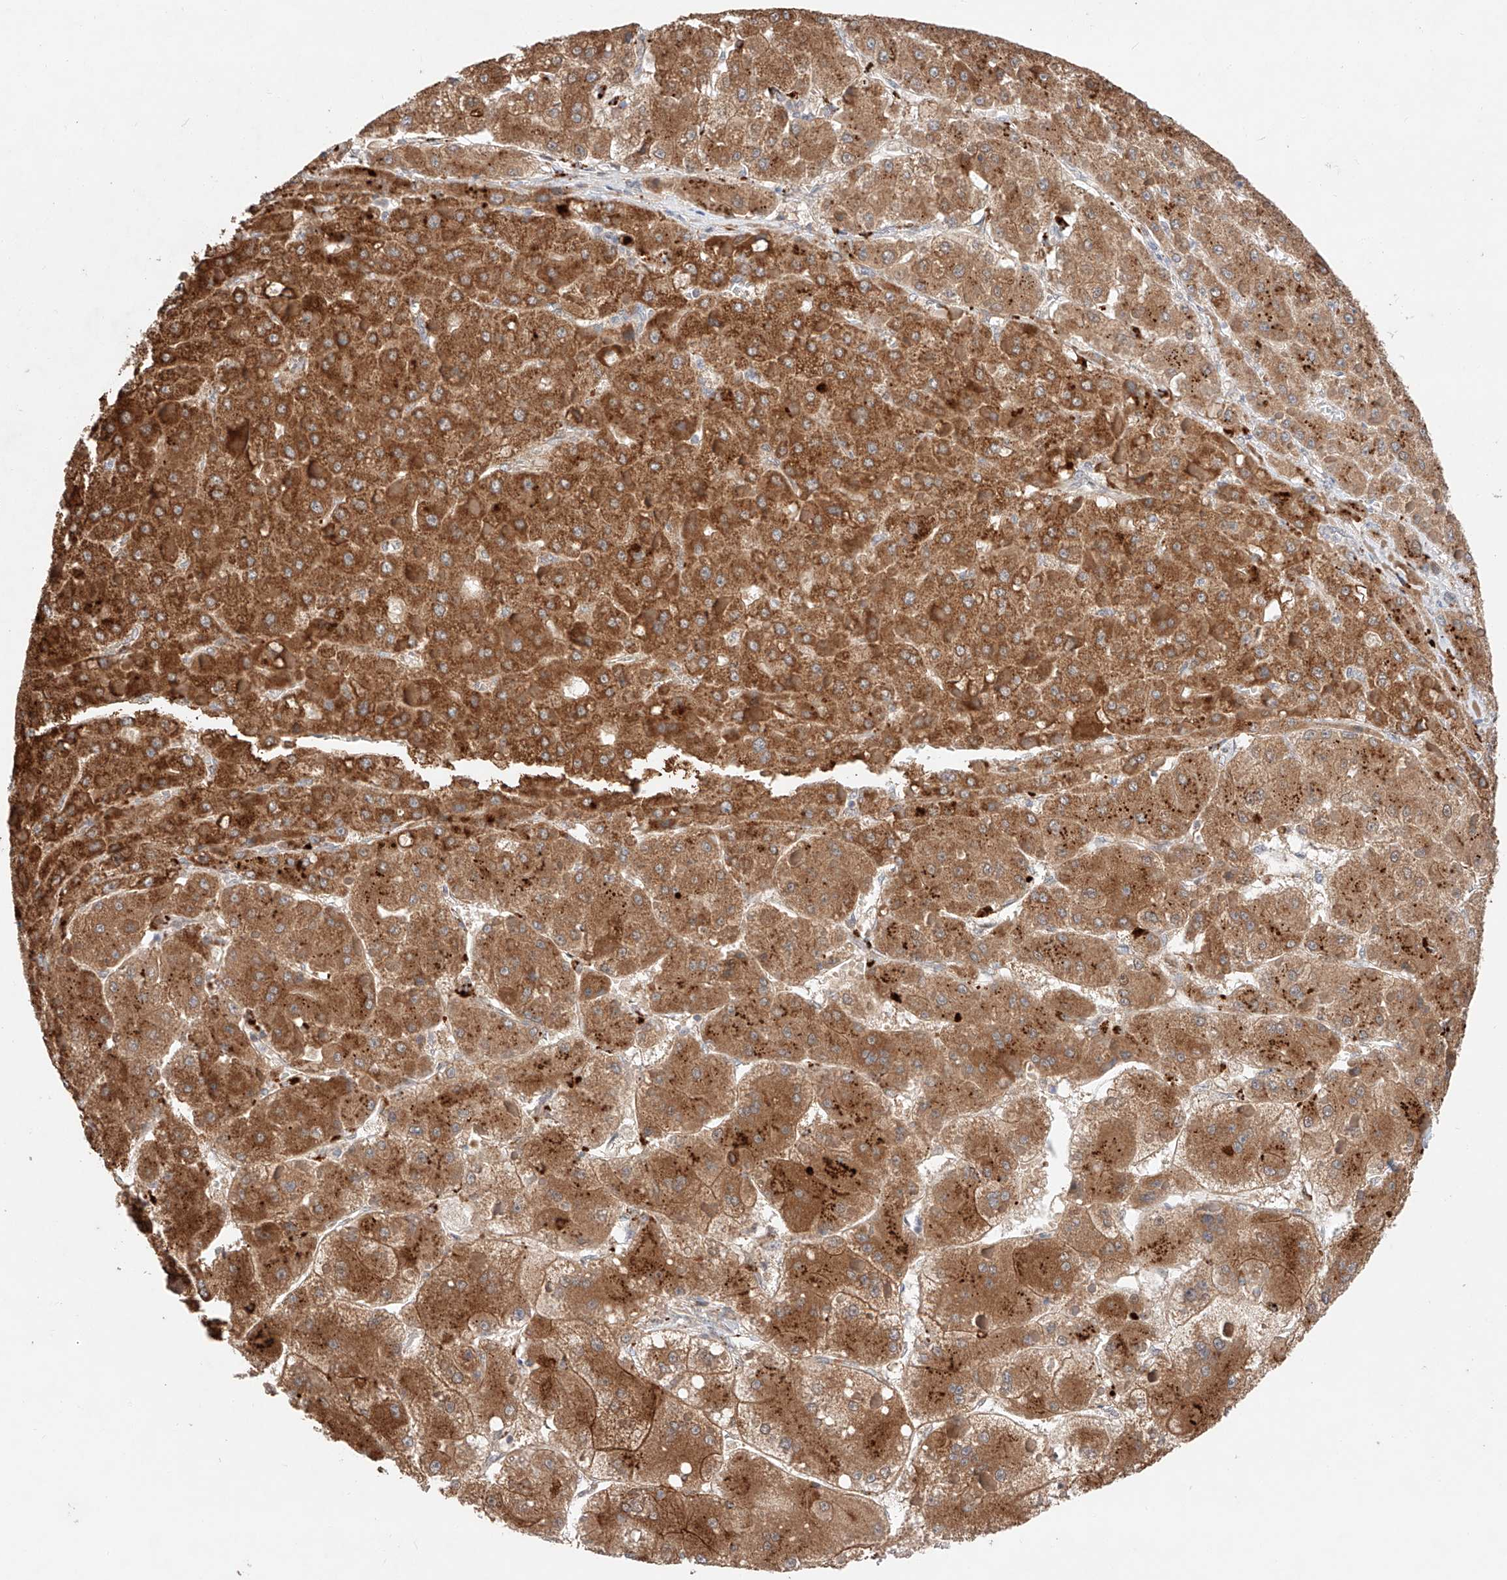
{"staining": {"intensity": "strong", "quantity": ">75%", "location": "cytoplasmic/membranous"}, "tissue": "liver cancer", "cell_type": "Tumor cells", "image_type": "cancer", "snomed": [{"axis": "morphology", "description": "Carcinoma, Hepatocellular, NOS"}, {"axis": "topography", "description": "Liver"}], "caption": "Human hepatocellular carcinoma (liver) stained with a brown dye demonstrates strong cytoplasmic/membranous positive staining in about >75% of tumor cells.", "gene": "GCNT1", "patient": {"sex": "female", "age": 73}}